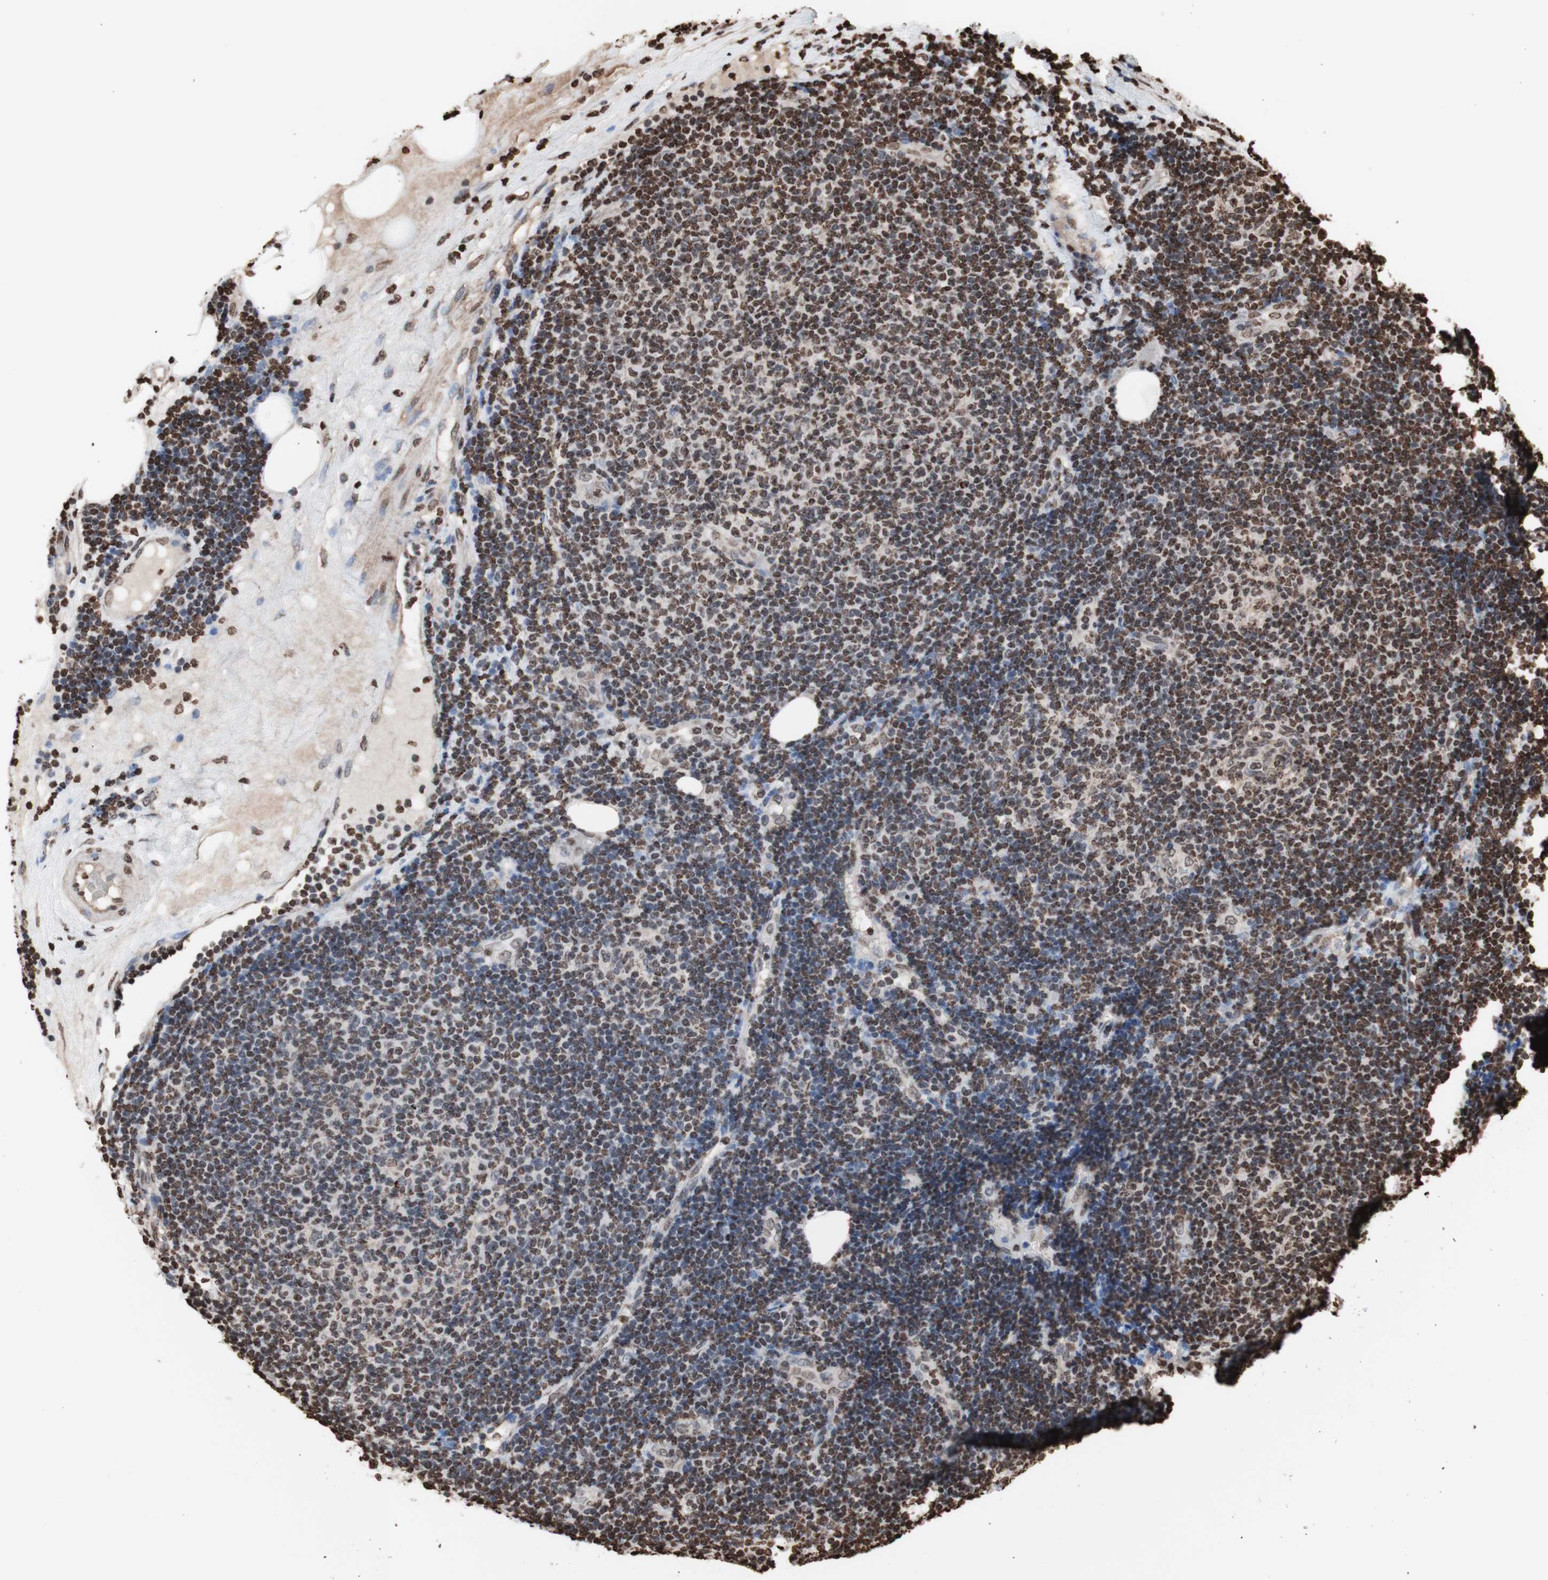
{"staining": {"intensity": "moderate", "quantity": "25%-75%", "location": "nuclear"}, "tissue": "lymphoma", "cell_type": "Tumor cells", "image_type": "cancer", "snomed": [{"axis": "morphology", "description": "Malignant lymphoma, non-Hodgkin's type, Low grade"}, {"axis": "topography", "description": "Lymph node"}], "caption": "An immunohistochemistry (IHC) photomicrograph of neoplastic tissue is shown. Protein staining in brown shows moderate nuclear positivity in lymphoma within tumor cells.", "gene": "SNAI2", "patient": {"sex": "male", "age": 83}}